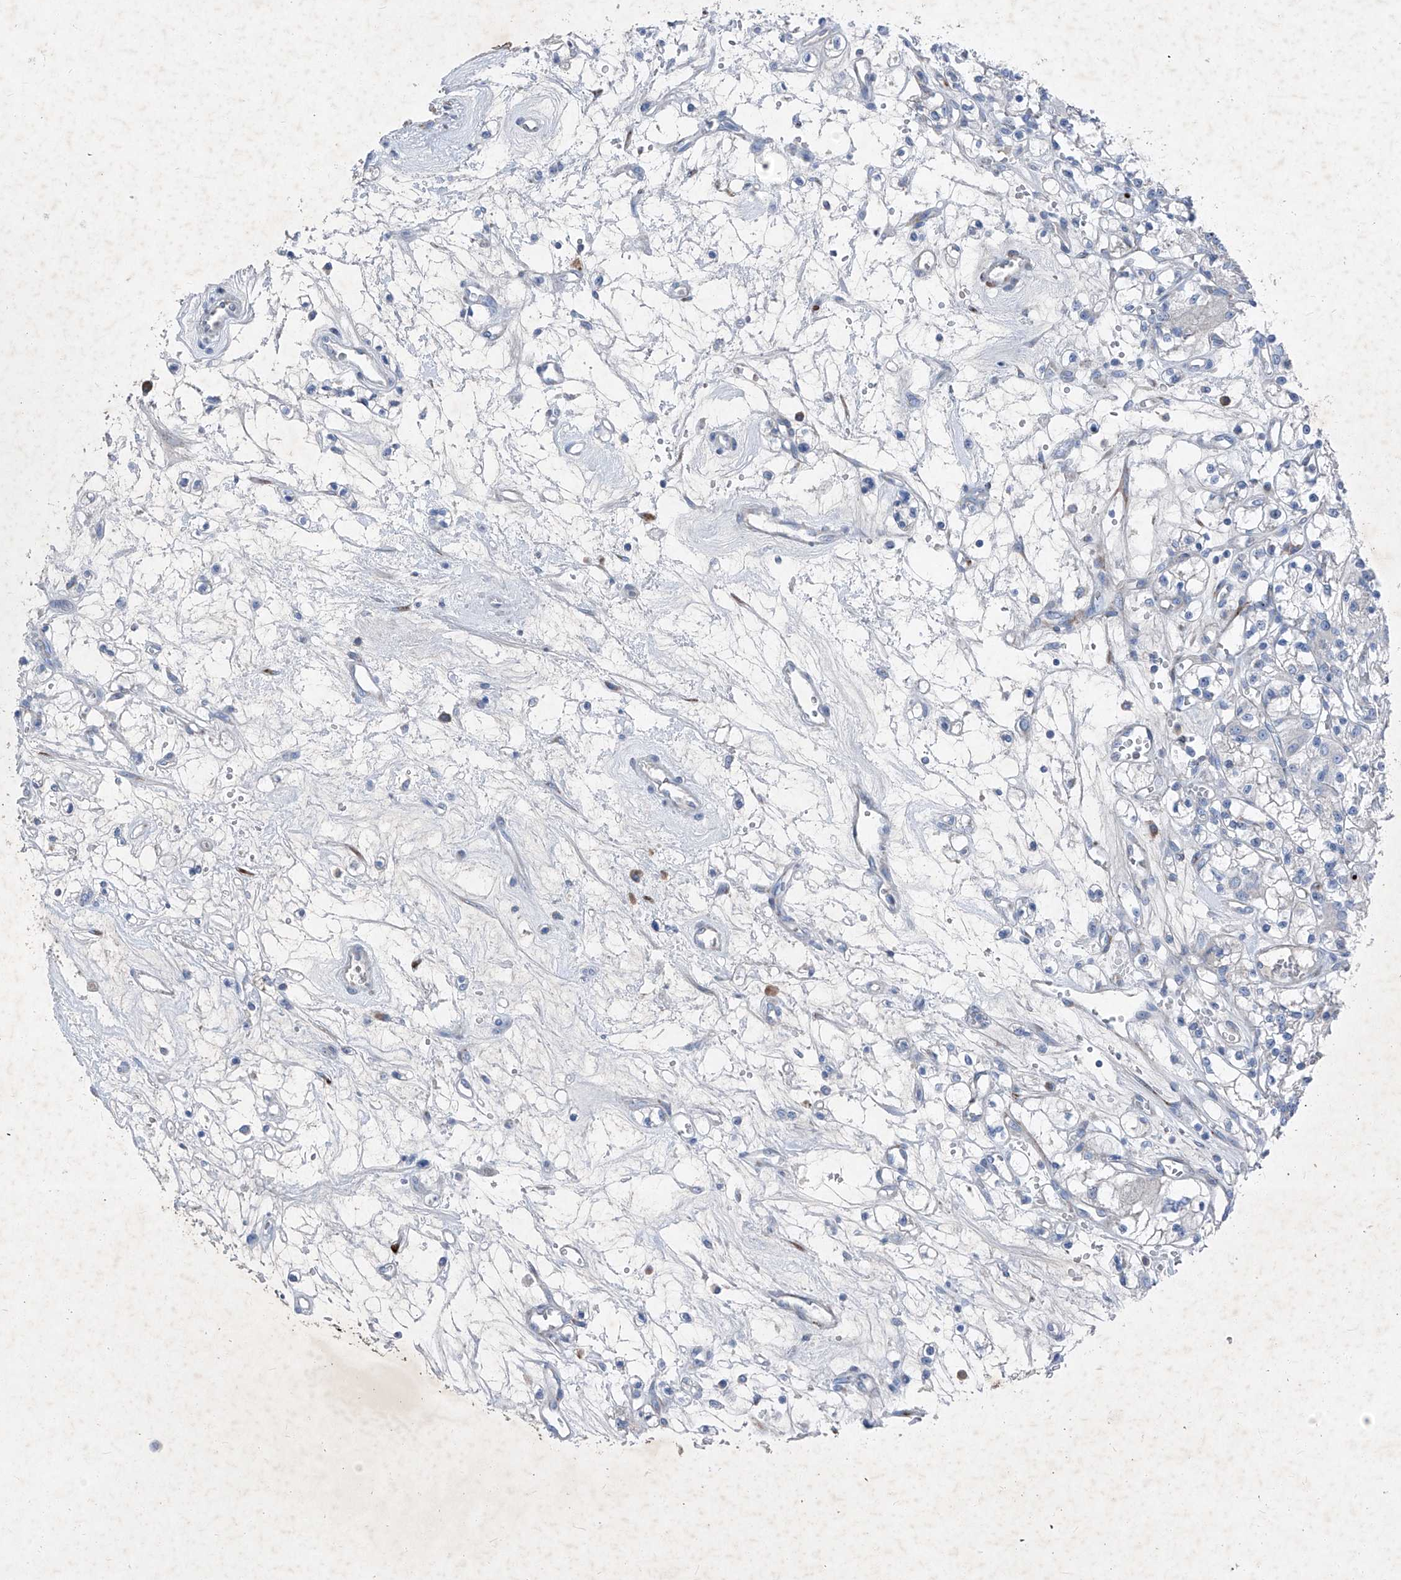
{"staining": {"intensity": "negative", "quantity": "none", "location": "none"}, "tissue": "renal cancer", "cell_type": "Tumor cells", "image_type": "cancer", "snomed": [{"axis": "morphology", "description": "Adenocarcinoma, NOS"}, {"axis": "topography", "description": "Kidney"}], "caption": "DAB immunohistochemical staining of renal adenocarcinoma demonstrates no significant staining in tumor cells. The staining is performed using DAB (3,3'-diaminobenzidine) brown chromogen with nuclei counter-stained in using hematoxylin.", "gene": "IFI27", "patient": {"sex": "female", "age": 59}}